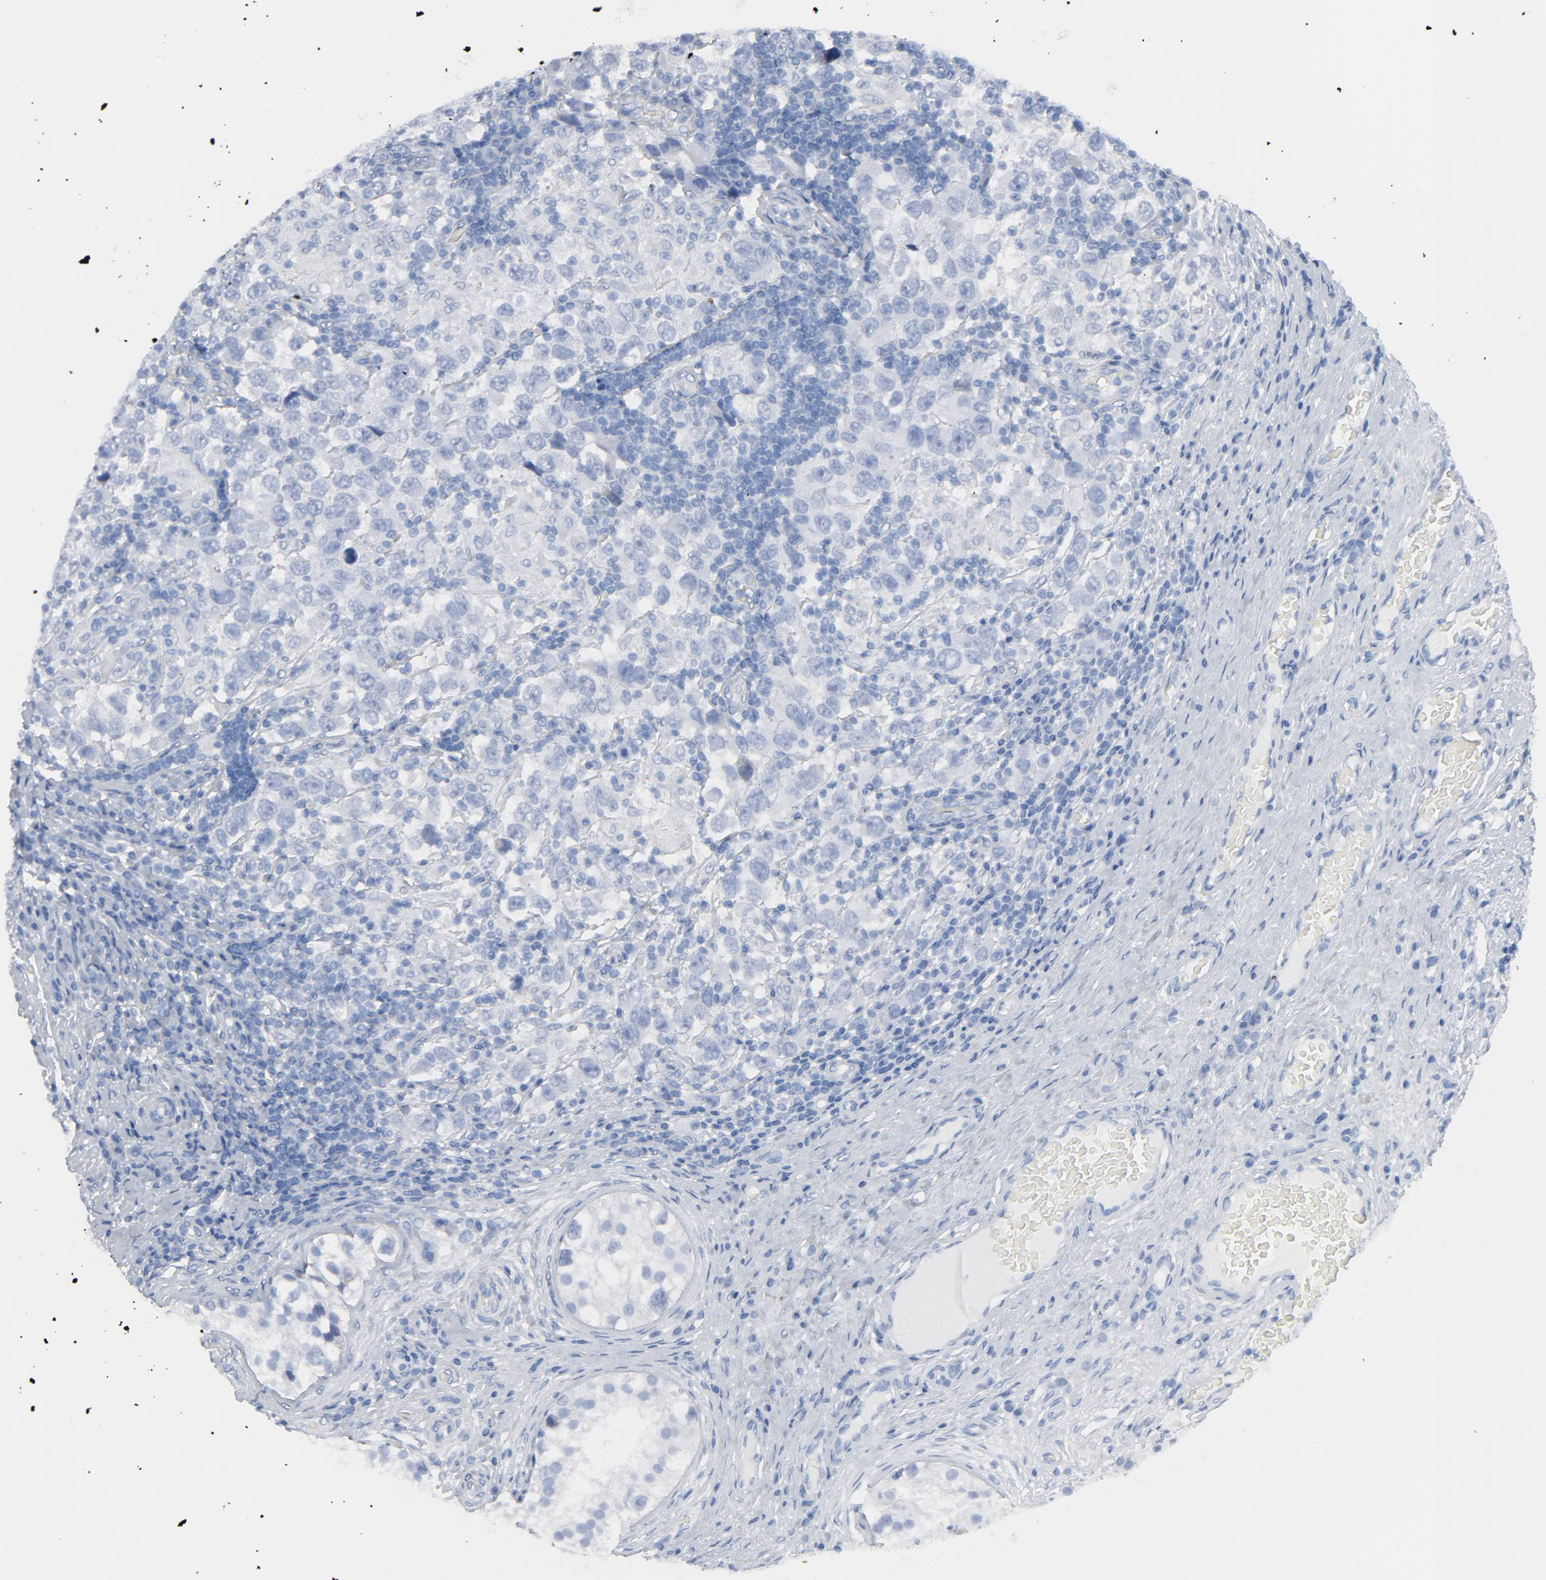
{"staining": {"intensity": "negative", "quantity": "none", "location": "none"}, "tissue": "testis cancer", "cell_type": "Tumor cells", "image_type": "cancer", "snomed": [{"axis": "morphology", "description": "Carcinoma, Embryonal, NOS"}, {"axis": "topography", "description": "Testis"}], "caption": "DAB immunohistochemical staining of human embryonal carcinoma (testis) shows no significant staining in tumor cells.", "gene": "C14orf119", "patient": {"sex": "male", "age": 21}}